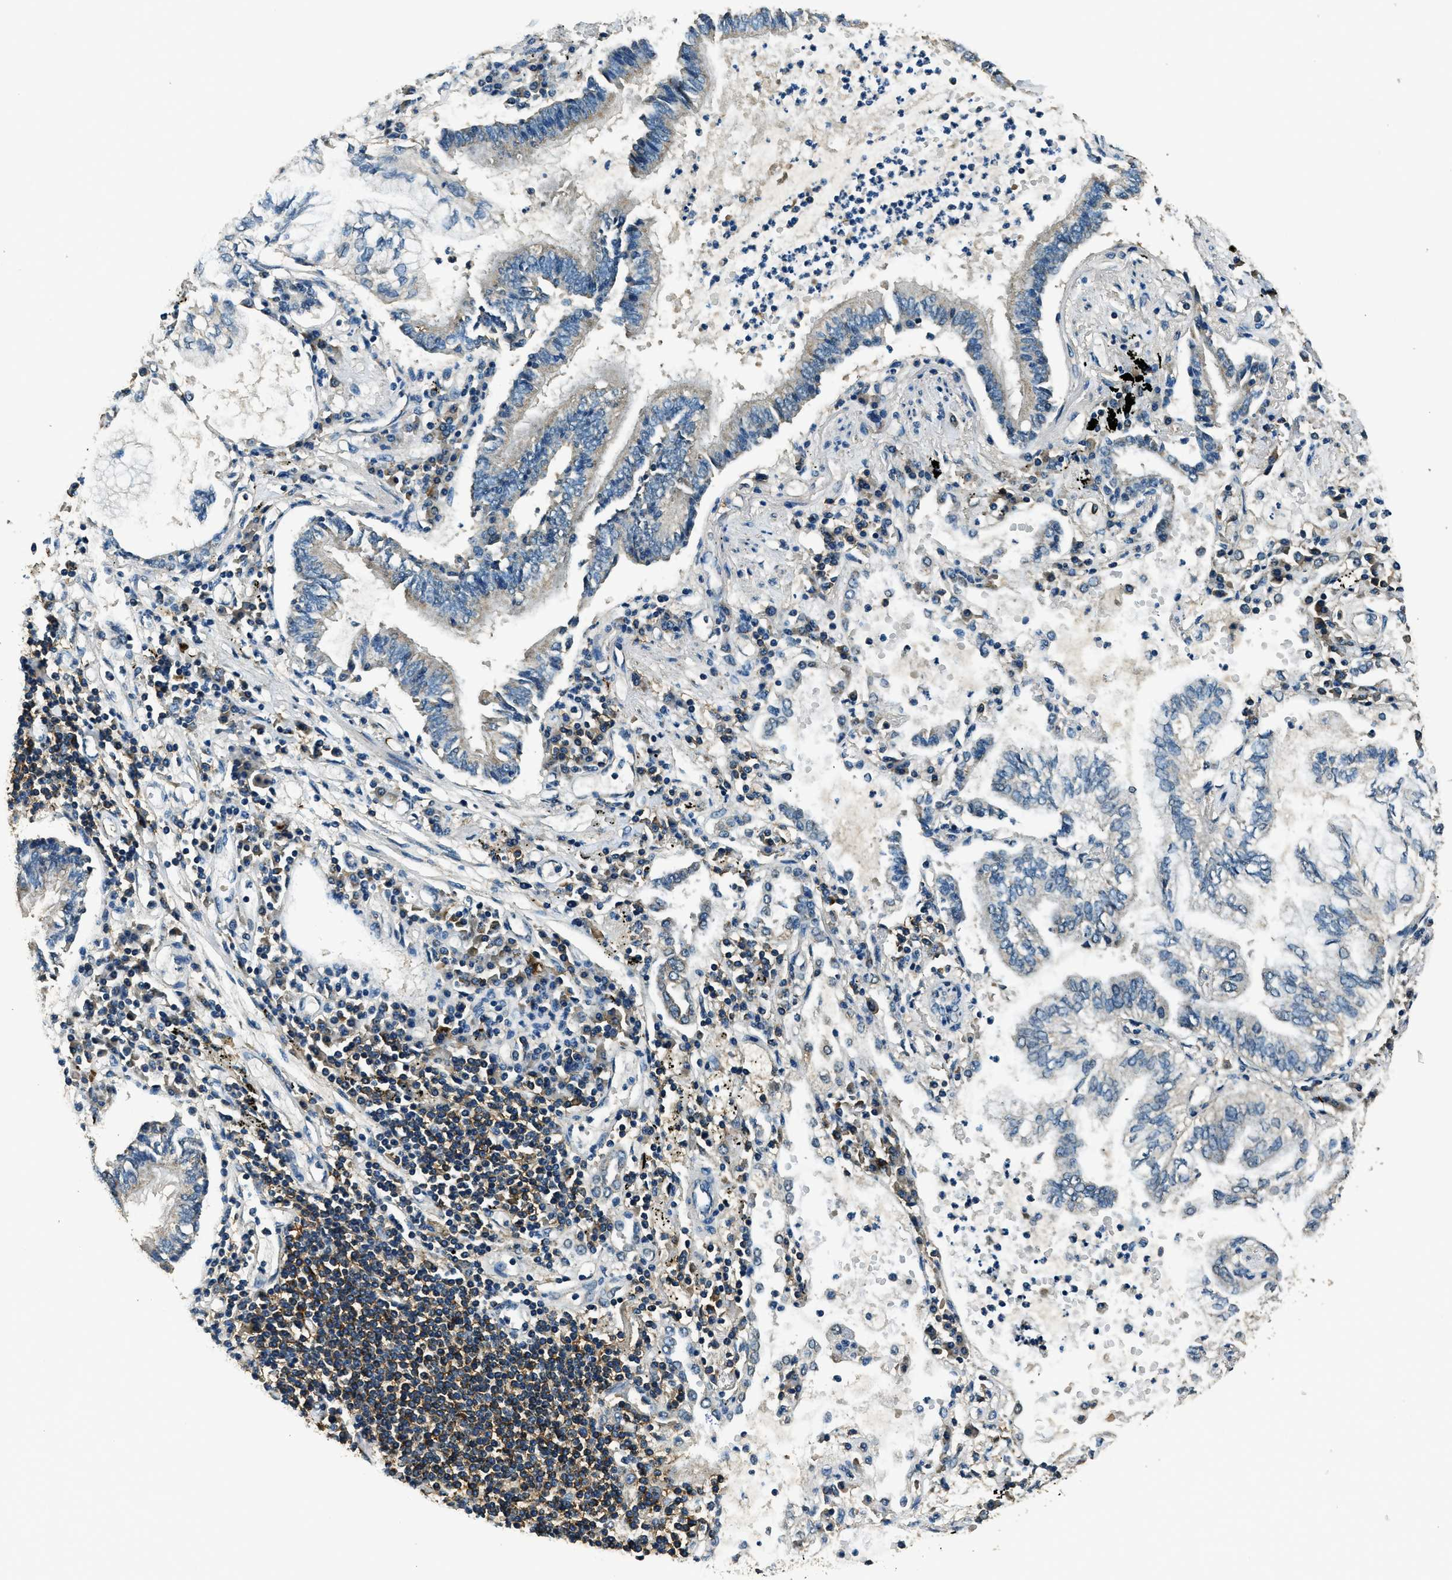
{"staining": {"intensity": "negative", "quantity": "none", "location": "none"}, "tissue": "lung cancer", "cell_type": "Tumor cells", "image_type": "cancer", "snomed": [{"axis": "morphology", "description": "Normal tissue, NOS"}, {"axis": "morphology", "description": "Adenocarcinoma, NOS"}, {"axis": "topography", "description": "Bronchus"}, {"axis": "topography", "description": "Lung"}], "caption": "Immunohistochemical staining of human lung adenocarcinoma shows no significant staining in tumor cells.", "gene": "SALL3", "patient": {"sex": "female", "age": 70}}